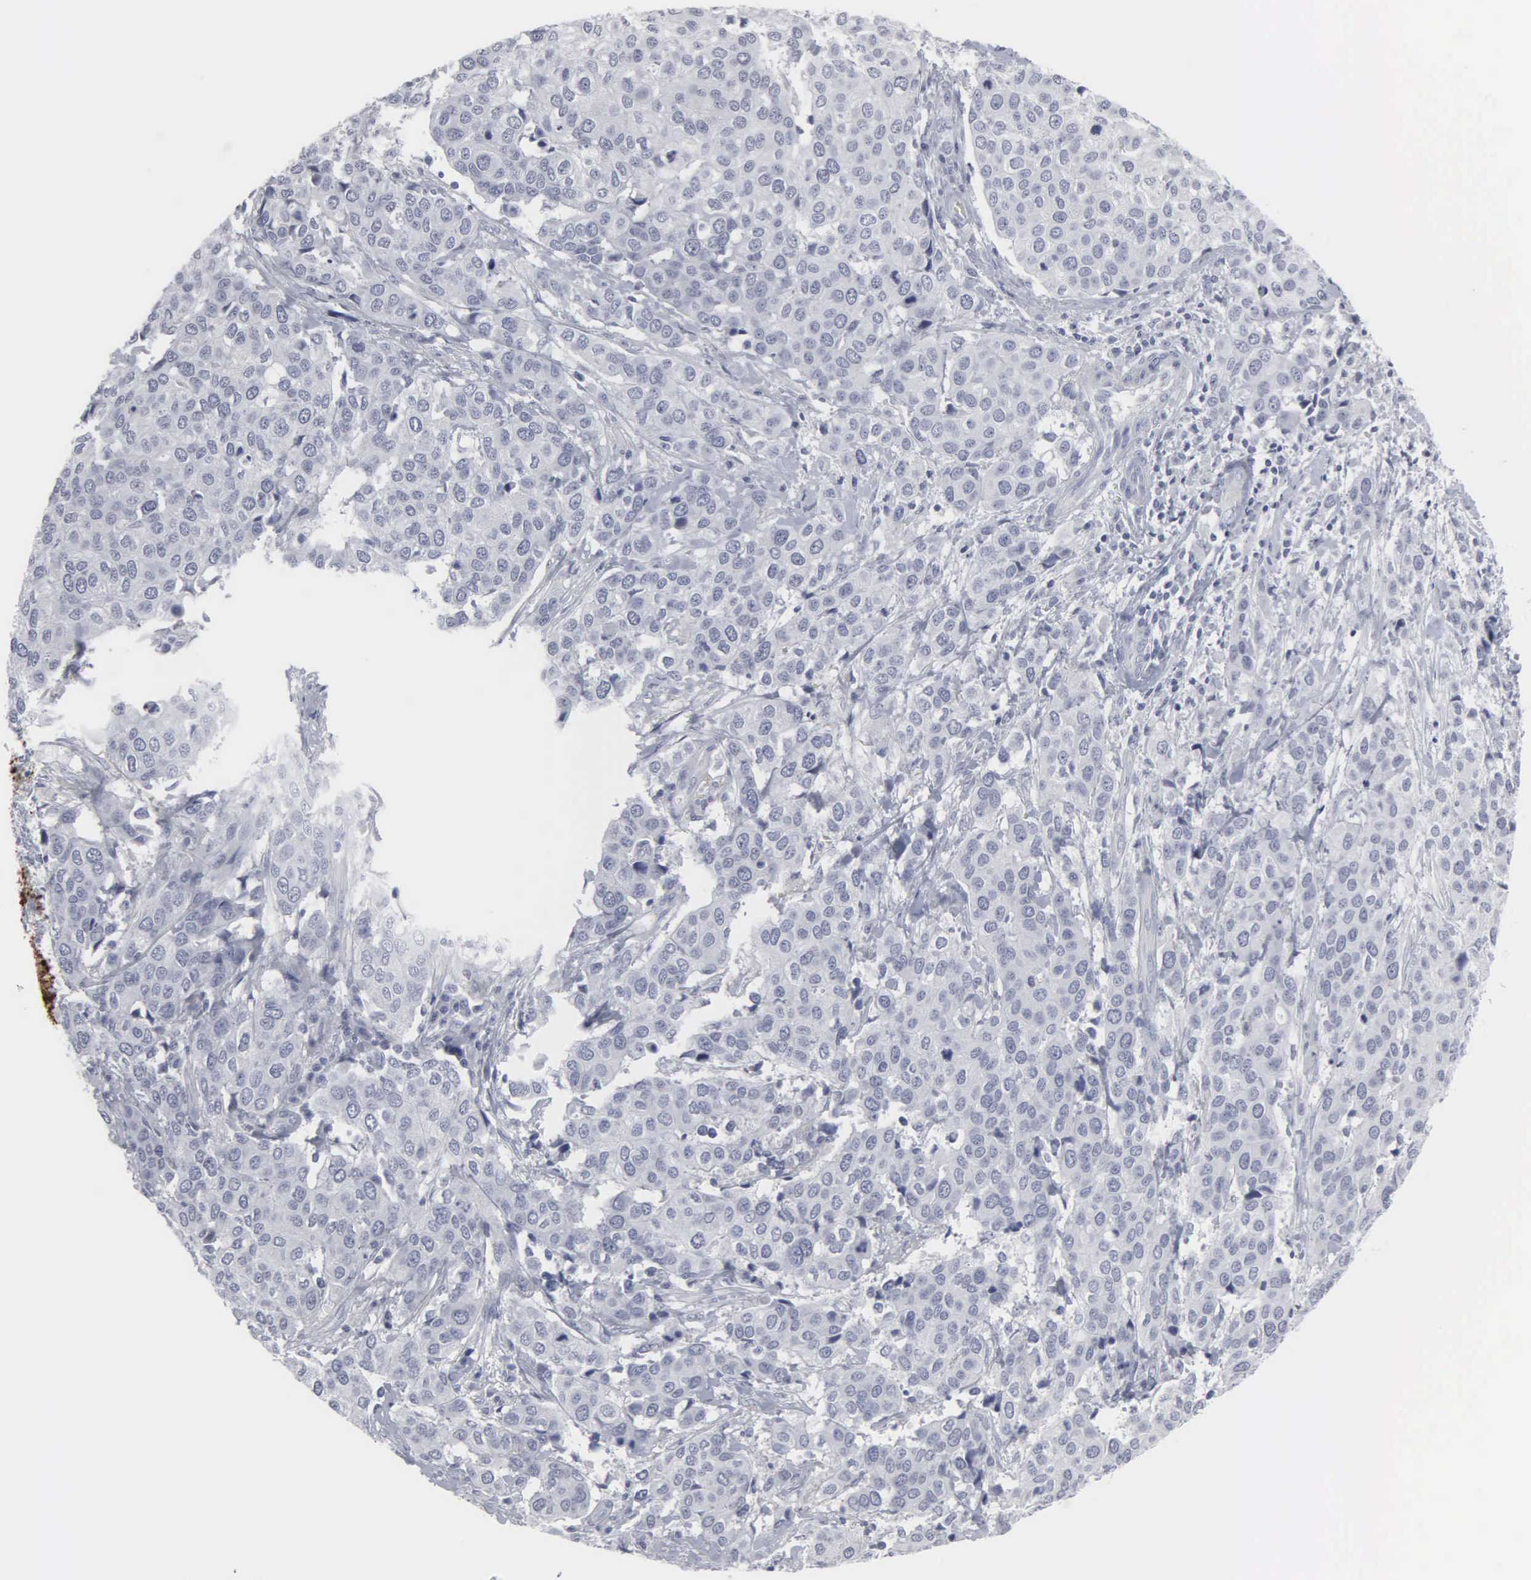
{"staining": {"intensity": "negative", "quantity": "none", "location": "none"}, "tissue": "cervical cancer", "cell_type": "Tumor cells", "image_type": "cancer", "snomed": [{"axis": "morphology", "description": "Squamous cell carcinoma, NOS"}, {"axis": "topography", "description": "Cervix"}], "caption": "A high-resolution histopathology image shows IHC staining of cervical cancer (squamous cell carcinoma), which shows no significant positivity in tumor cells.", "gene": "SPIN3", "patient": {"sex": "female", "age": 54}}